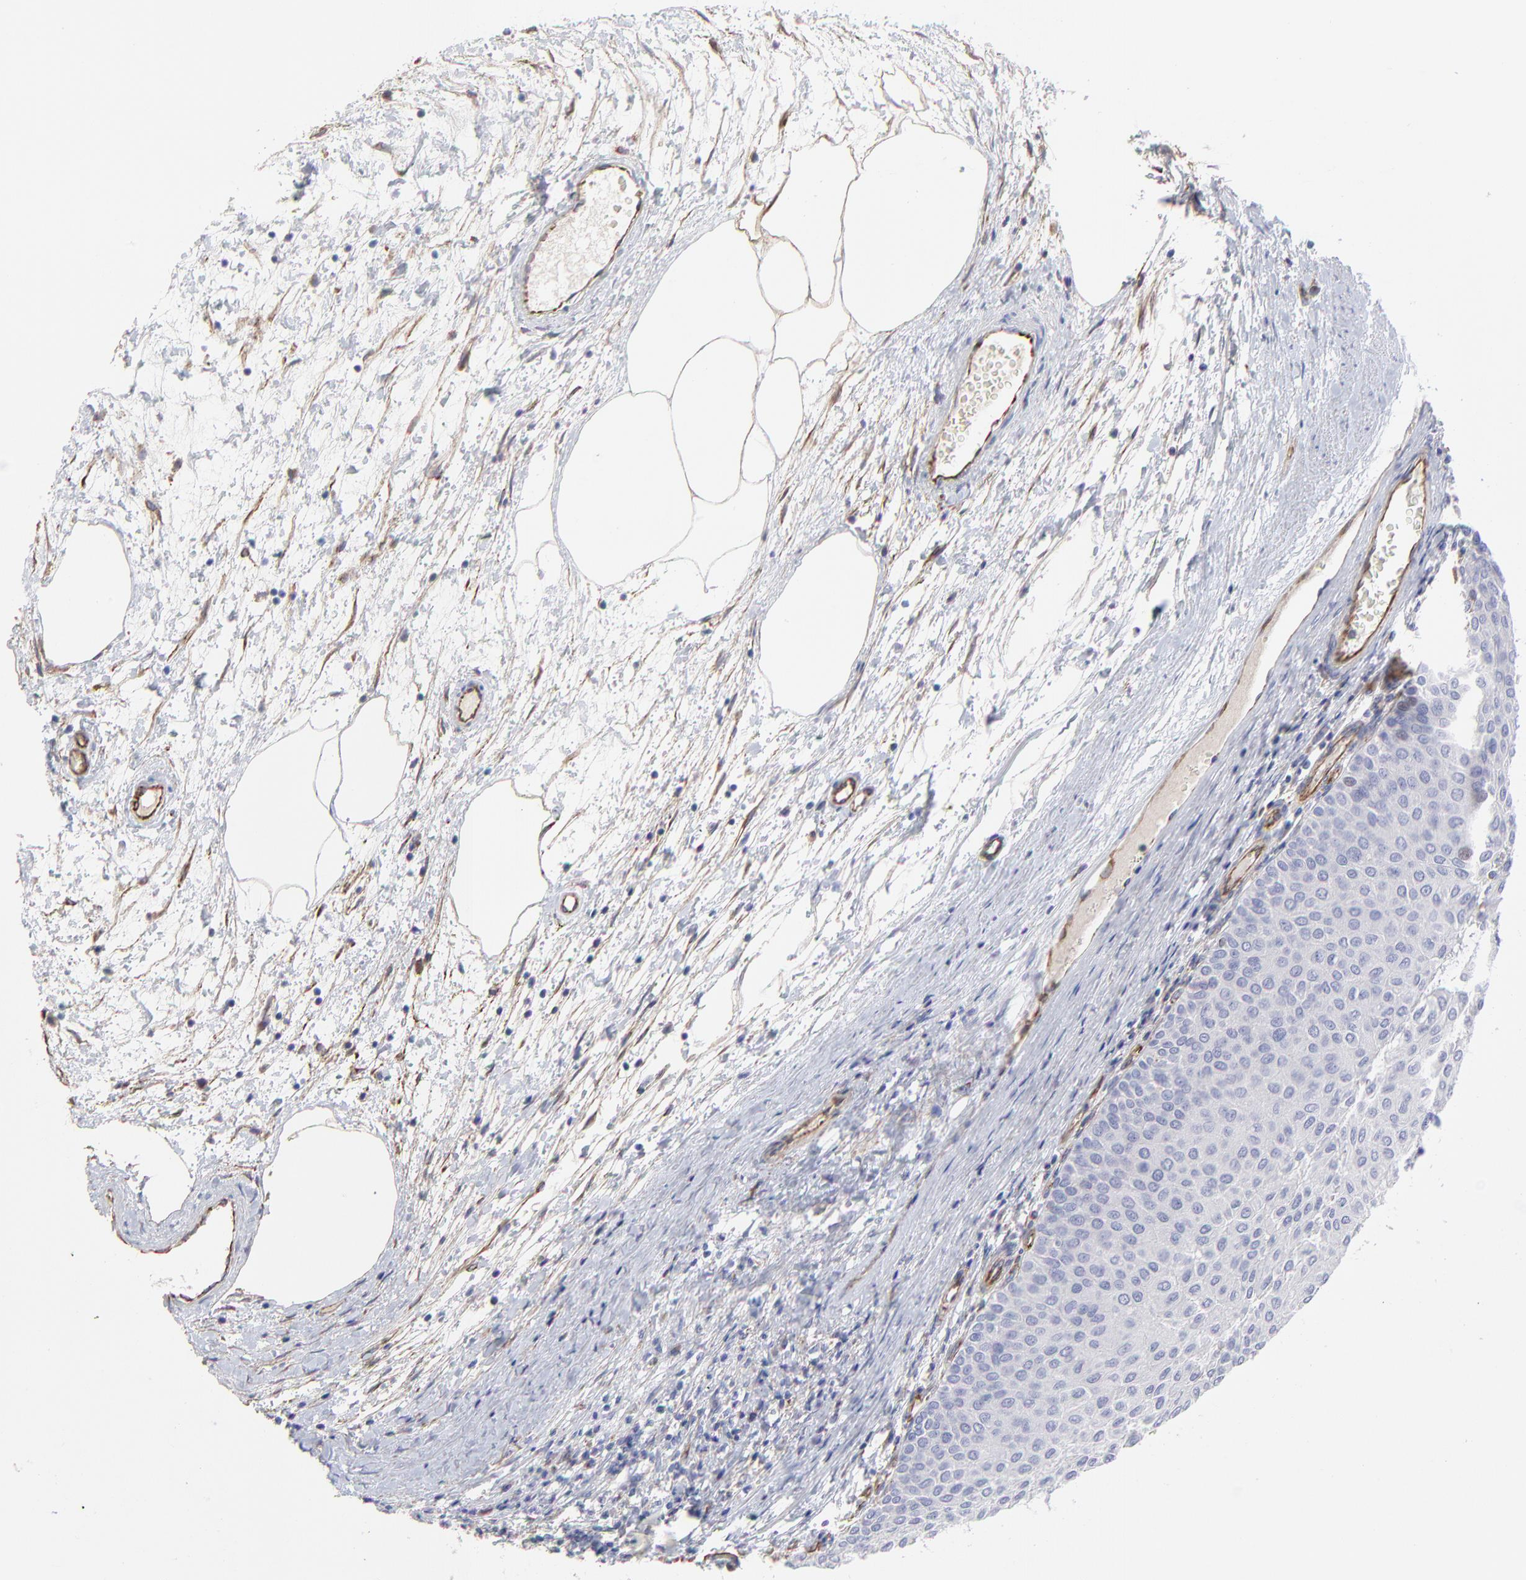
{"staining": {"intensity": "negative", "quantity": "none", "location": "none"}, "tissue": "urothelial cancer", "cell_type": "Tumor cells", "image_type": "cancer", "snomed": [{"axis": "morphology", "description": "Urothelial carcinoma, Low grade"}, {"axis": "topography", "description": "Urinary bladder"}], "caption": "Immunohistochemistry image of neoplastic tissue: human low-grade urothelial carcinoma stained with DAB (3,3'-diaminobenzidine) shows no significant protein positivity in tumor cells.", "gene": "COX8C", "patient": {"sex": "male", "age": 64}}